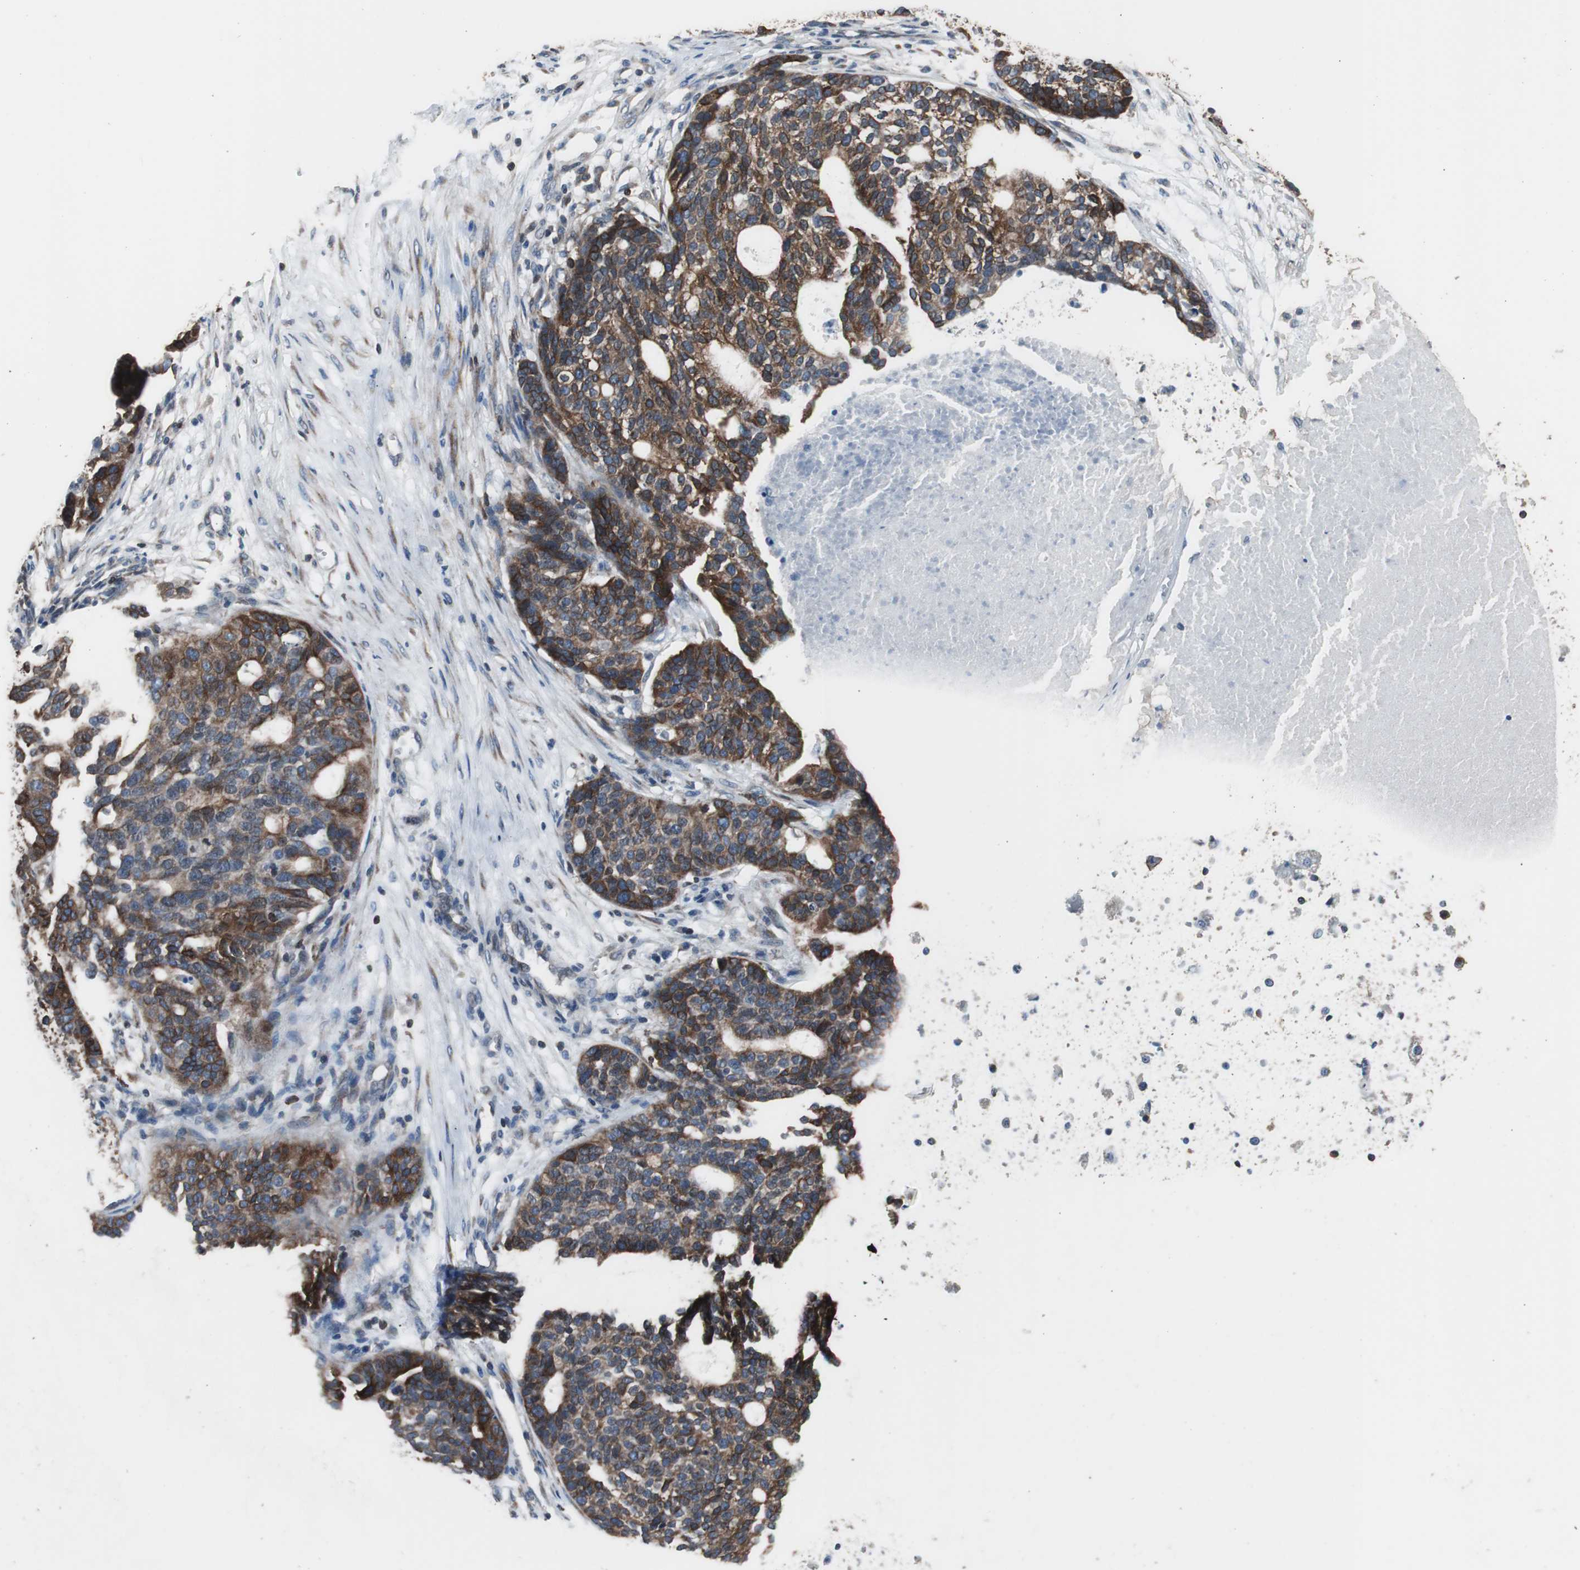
{"staining": {"intensity": "strong", "quantity": ">75%", "location": "cytoplasmic/membranous"}, "tissue": "ovarian cancer", "cell_type": "Tumor cells", "image_type": "cancer", "snomed": [{"axis": "morphology", "description": "Cystadenocarcinoma, serous, NOS"}, {"axis": "topography", "description": "Ovary"}], "caption": "Brown immunohistochemical staining in human serous cystadenocarcinoma (ovarian) demonstrates strong cytoplasmic/membranous expression in approximately >75% of tumor cells.", "gene": "PBXIP1", "patient": {"sex": "female", "age": 59}}